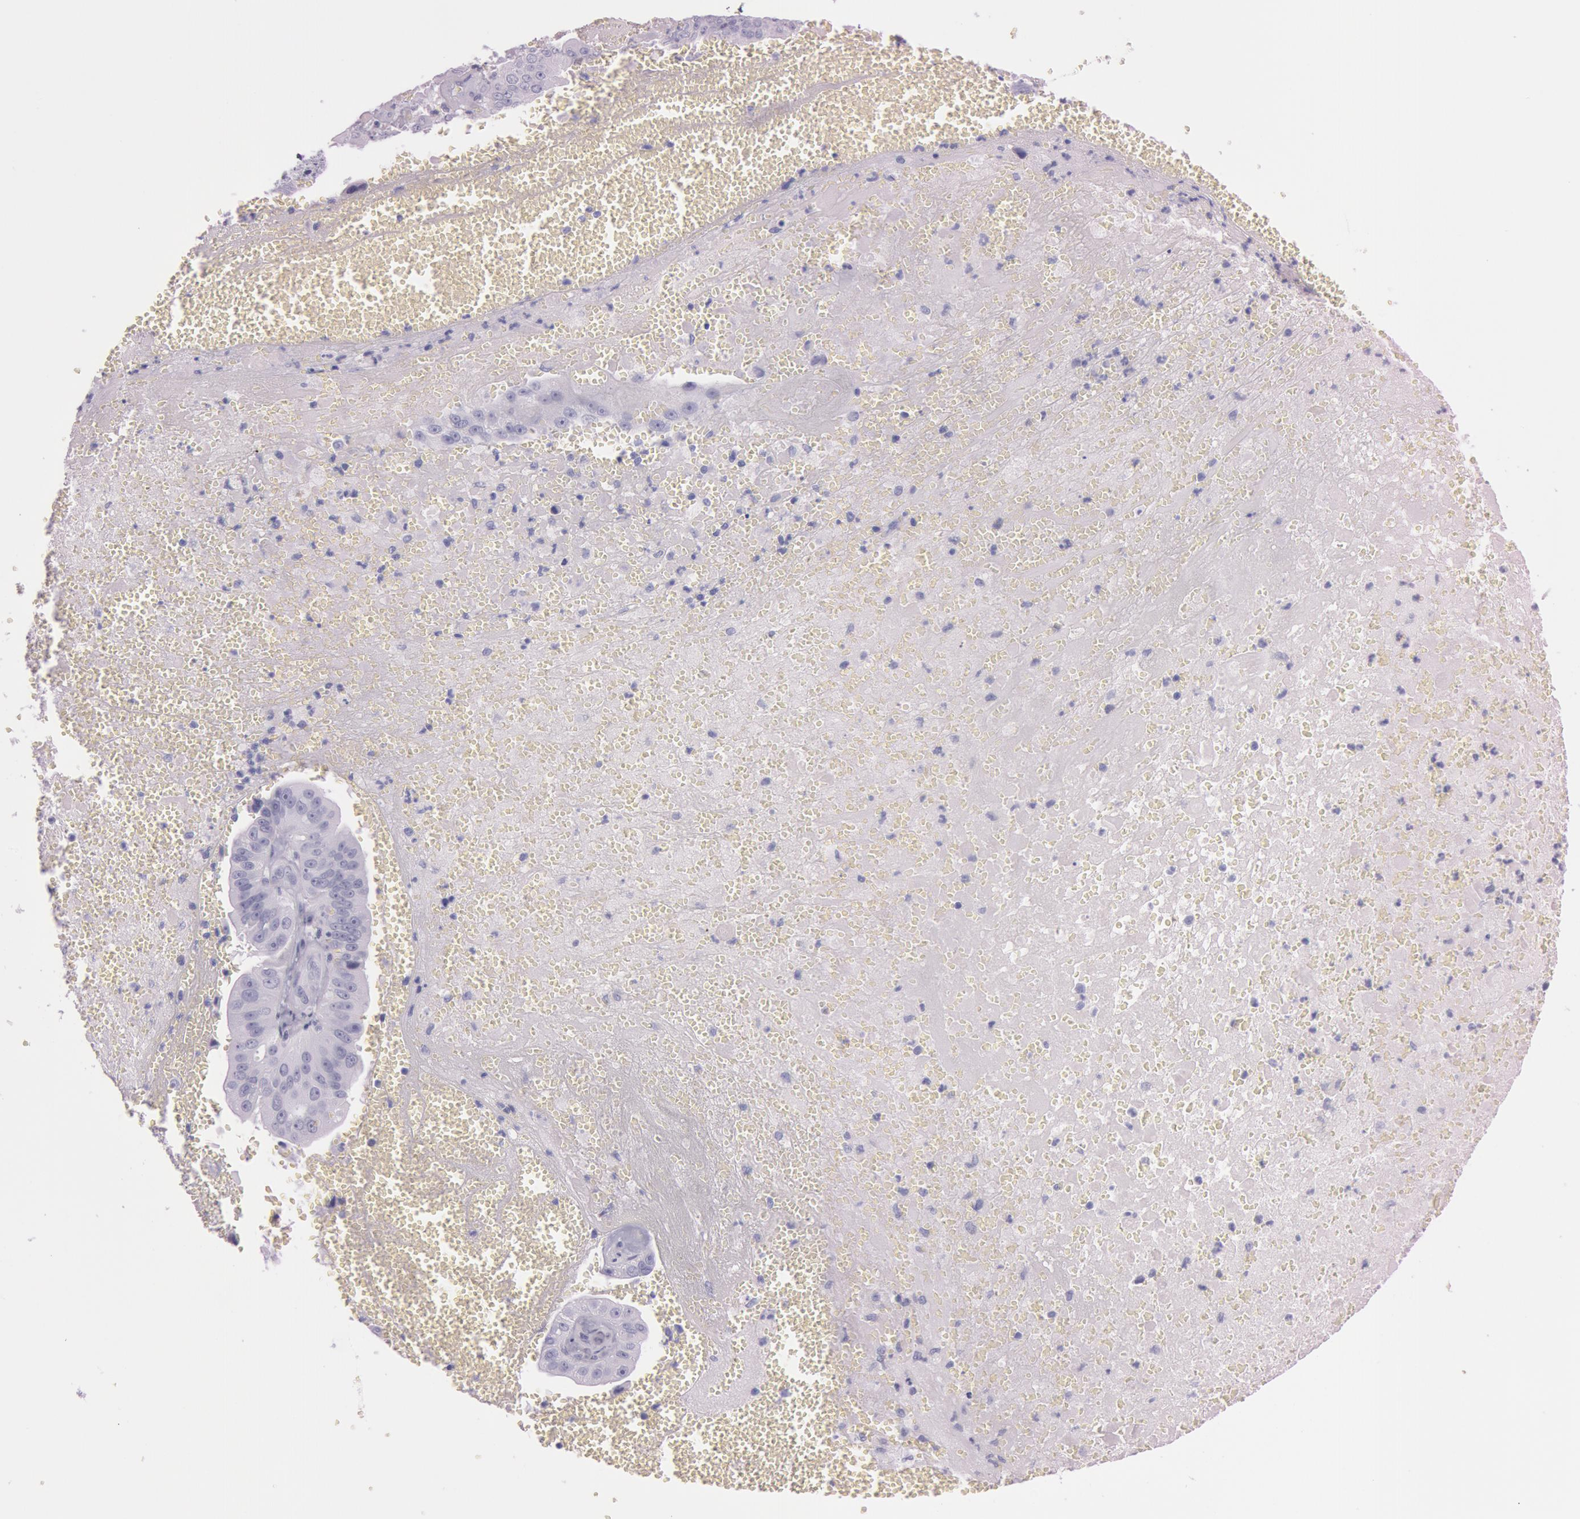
{"staining": {"intensity": "negative", "quantity": "none", "location": "none"}, "tissue": "liver cancer", "cell_type": "Tumor cells", "image_type": "cancer", "snomed": [{"axis": "morphology", "description": "Cholangiocarcinoma"}, {"axis": "topography", "description": "Liver"}], "caption": "This is an immunohistochemistry histopathology image of human liver cancer. There is no positivity in tumor cells.", "gene": "S100A7", "patient": {"sex": "female", "age": 79}}